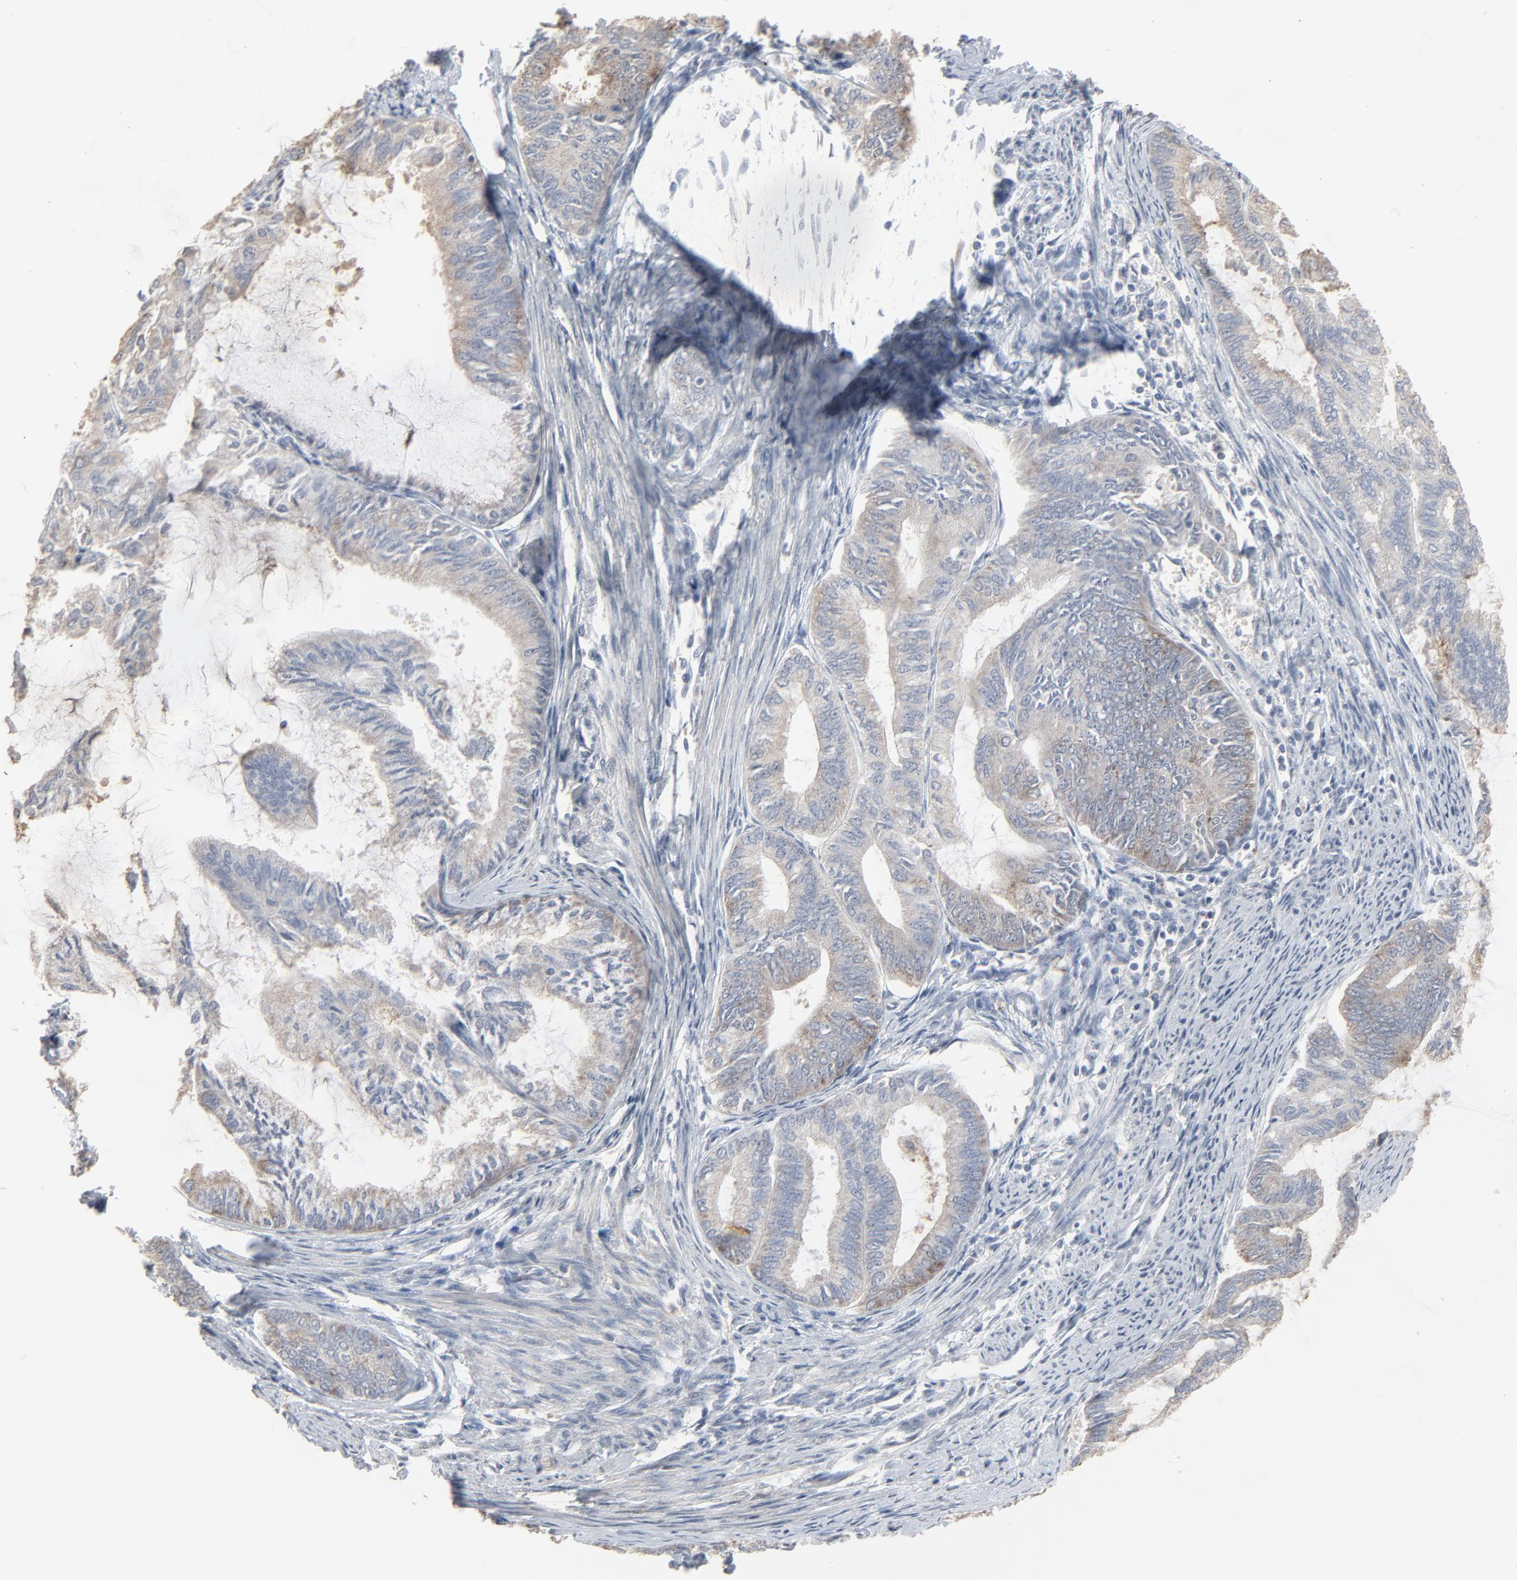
{"staining": {"intensity": "weak", "quantity": ">75%", "location": "cytoplasmic/membranous"}, "tissue": "endometrial cancer", "cell_type": "Tumor cells", "image_type": "cancer", "snomed": [{"axis": "morphology", "description": "Adenocarcinoma, NOS"}, {"axis": "topography", "description": "Endometrium"}], "caption": "High-power microscopy captured an immunohistochemistry photomicrograph of endometrial adenocarcinoma, revealing weak cytoplasmic/membranous expression in approximately >75% of tumor cells.", "gene": "CCT5", "patient": {"sex": "female", "age": 86}}